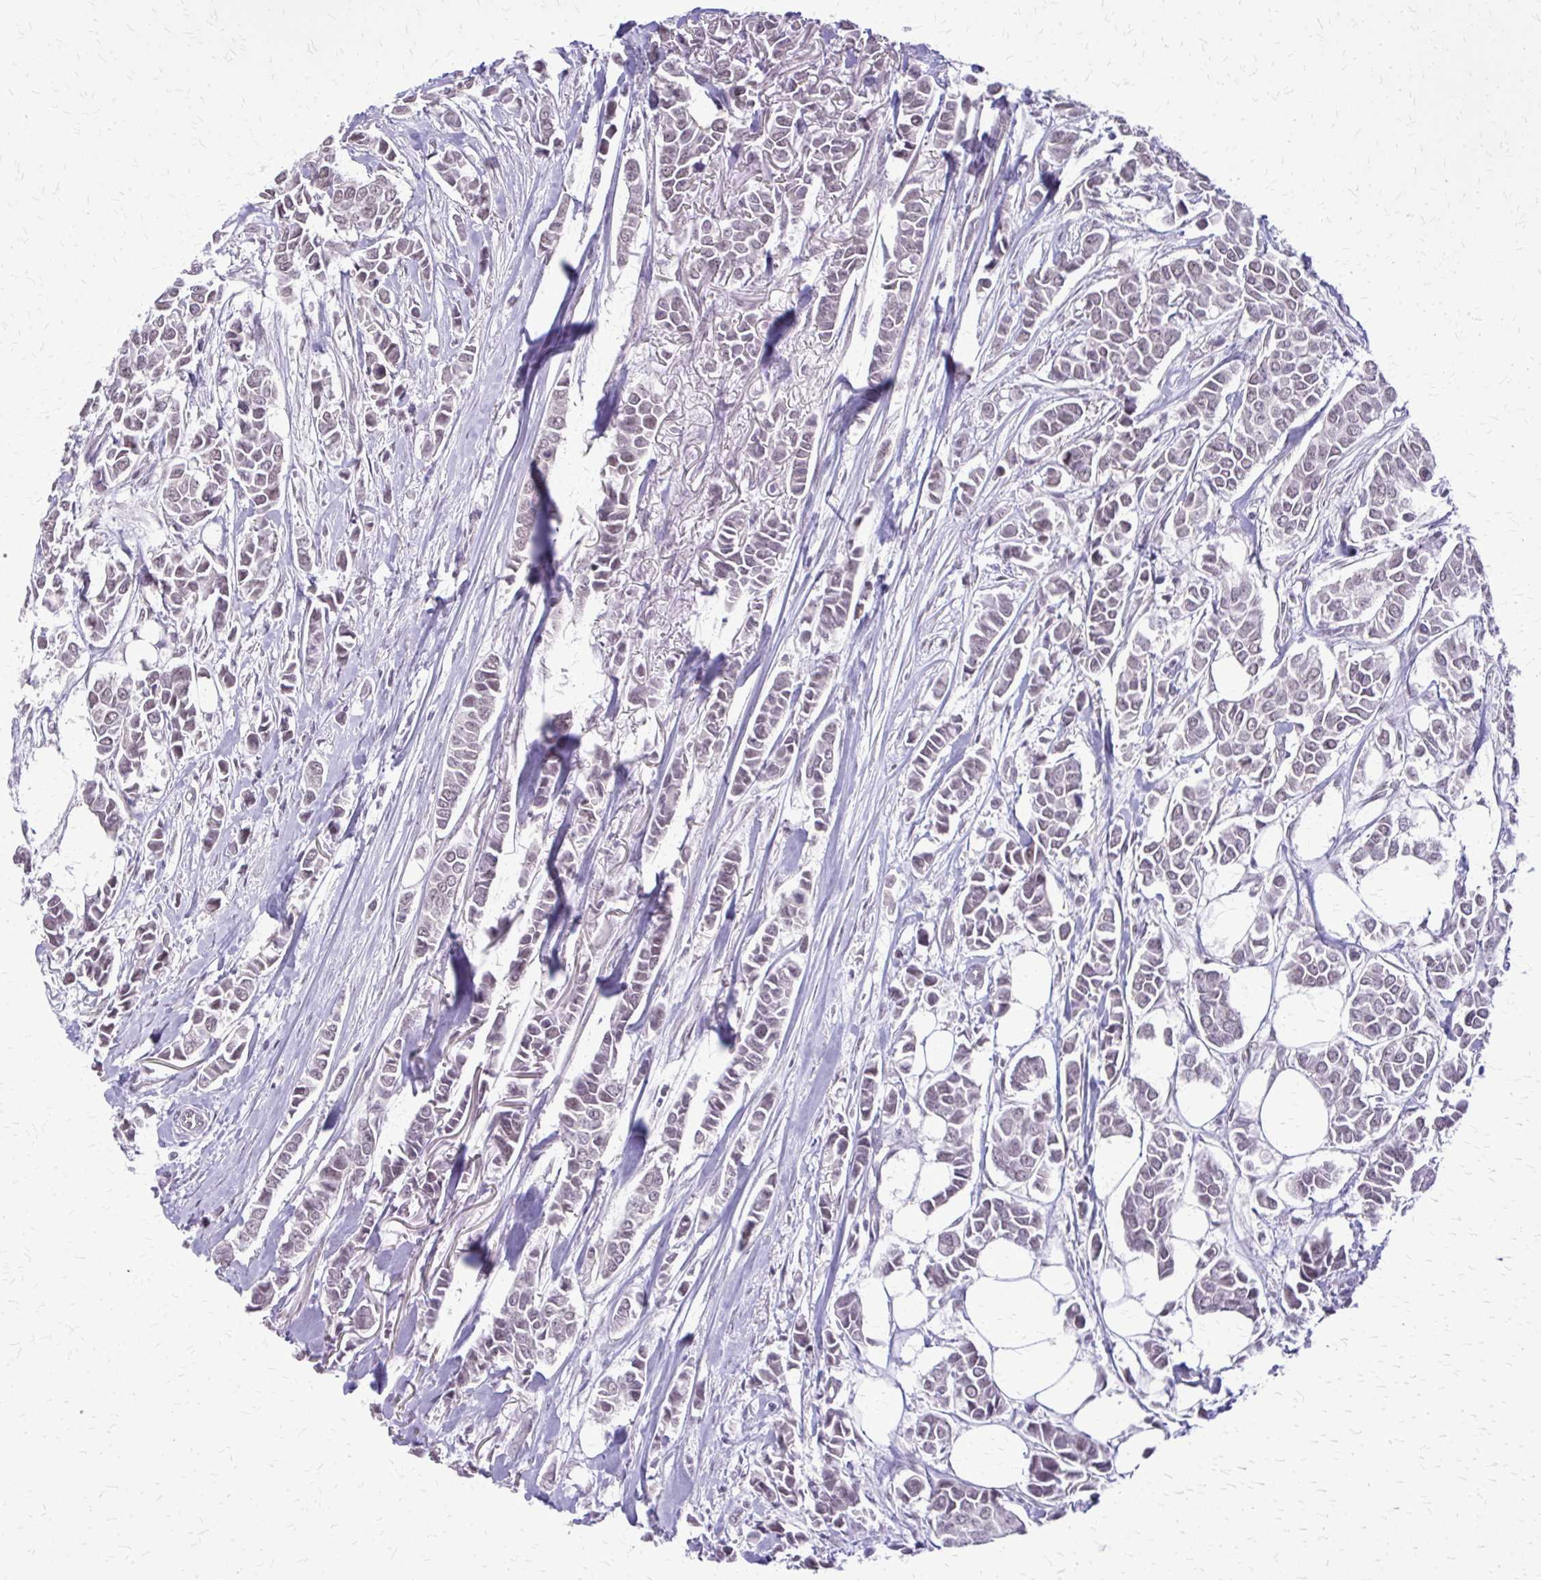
{"staining": {"intensity": "negative", "quantity": "none", "location": "none"}, "tissue": "breast cancer", "cell_type": "Tumor cells", "image_type": "cancer", "snomed": [{"axis": "morphology", "description": "Duct carcinoma"}, {"axis": "topography", "description": "Breast"}], "caption": "The histopathology image reveals no significant positivity in tumor cells of breast cancer (intraductal carcinoma).", "gene": "PLCB1", "patient": {"sex": "female", "age": 84}}